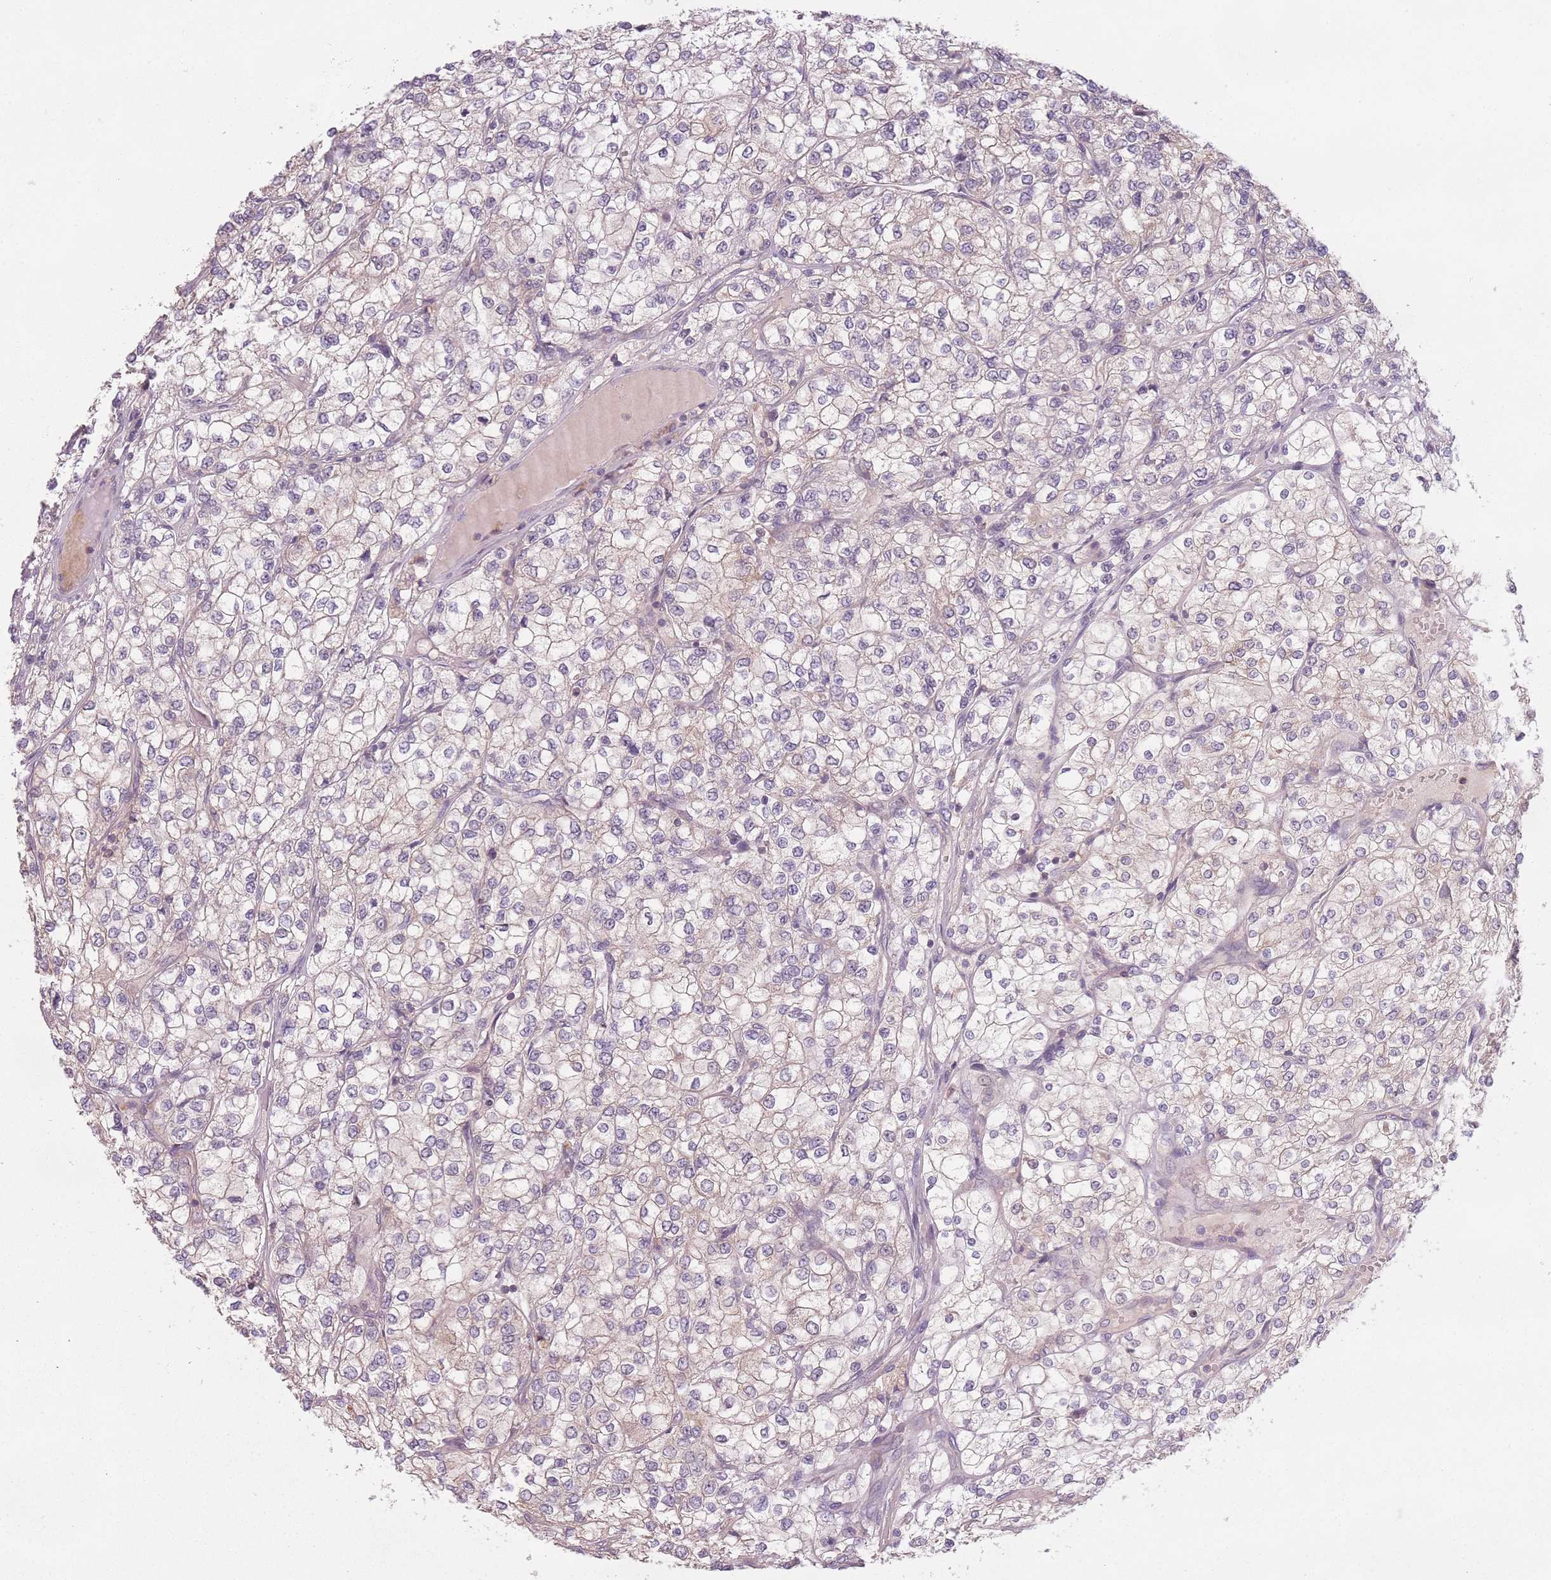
{"staining": {"intensity": "moderate", "quantity": "25%-75%", "location": "cytoplasmic/membranous"}, "tissue": "renal cancer", "cell_type": "Tumor cells", "image_type": "cancer", "snomed": [{"axis": "morphology", "description": "Adenocarcinoma, NOS"}, {"axis": "topography", "description": "Kidney"}], "caption": "Human renal cancer stained with a brown dye reveals moderate cytoplasmic/membranous positive staining in about 25%-75% of tumor cells.", "gene": "NT5DC2", "patient": {"sex": "male", "age": 80}}